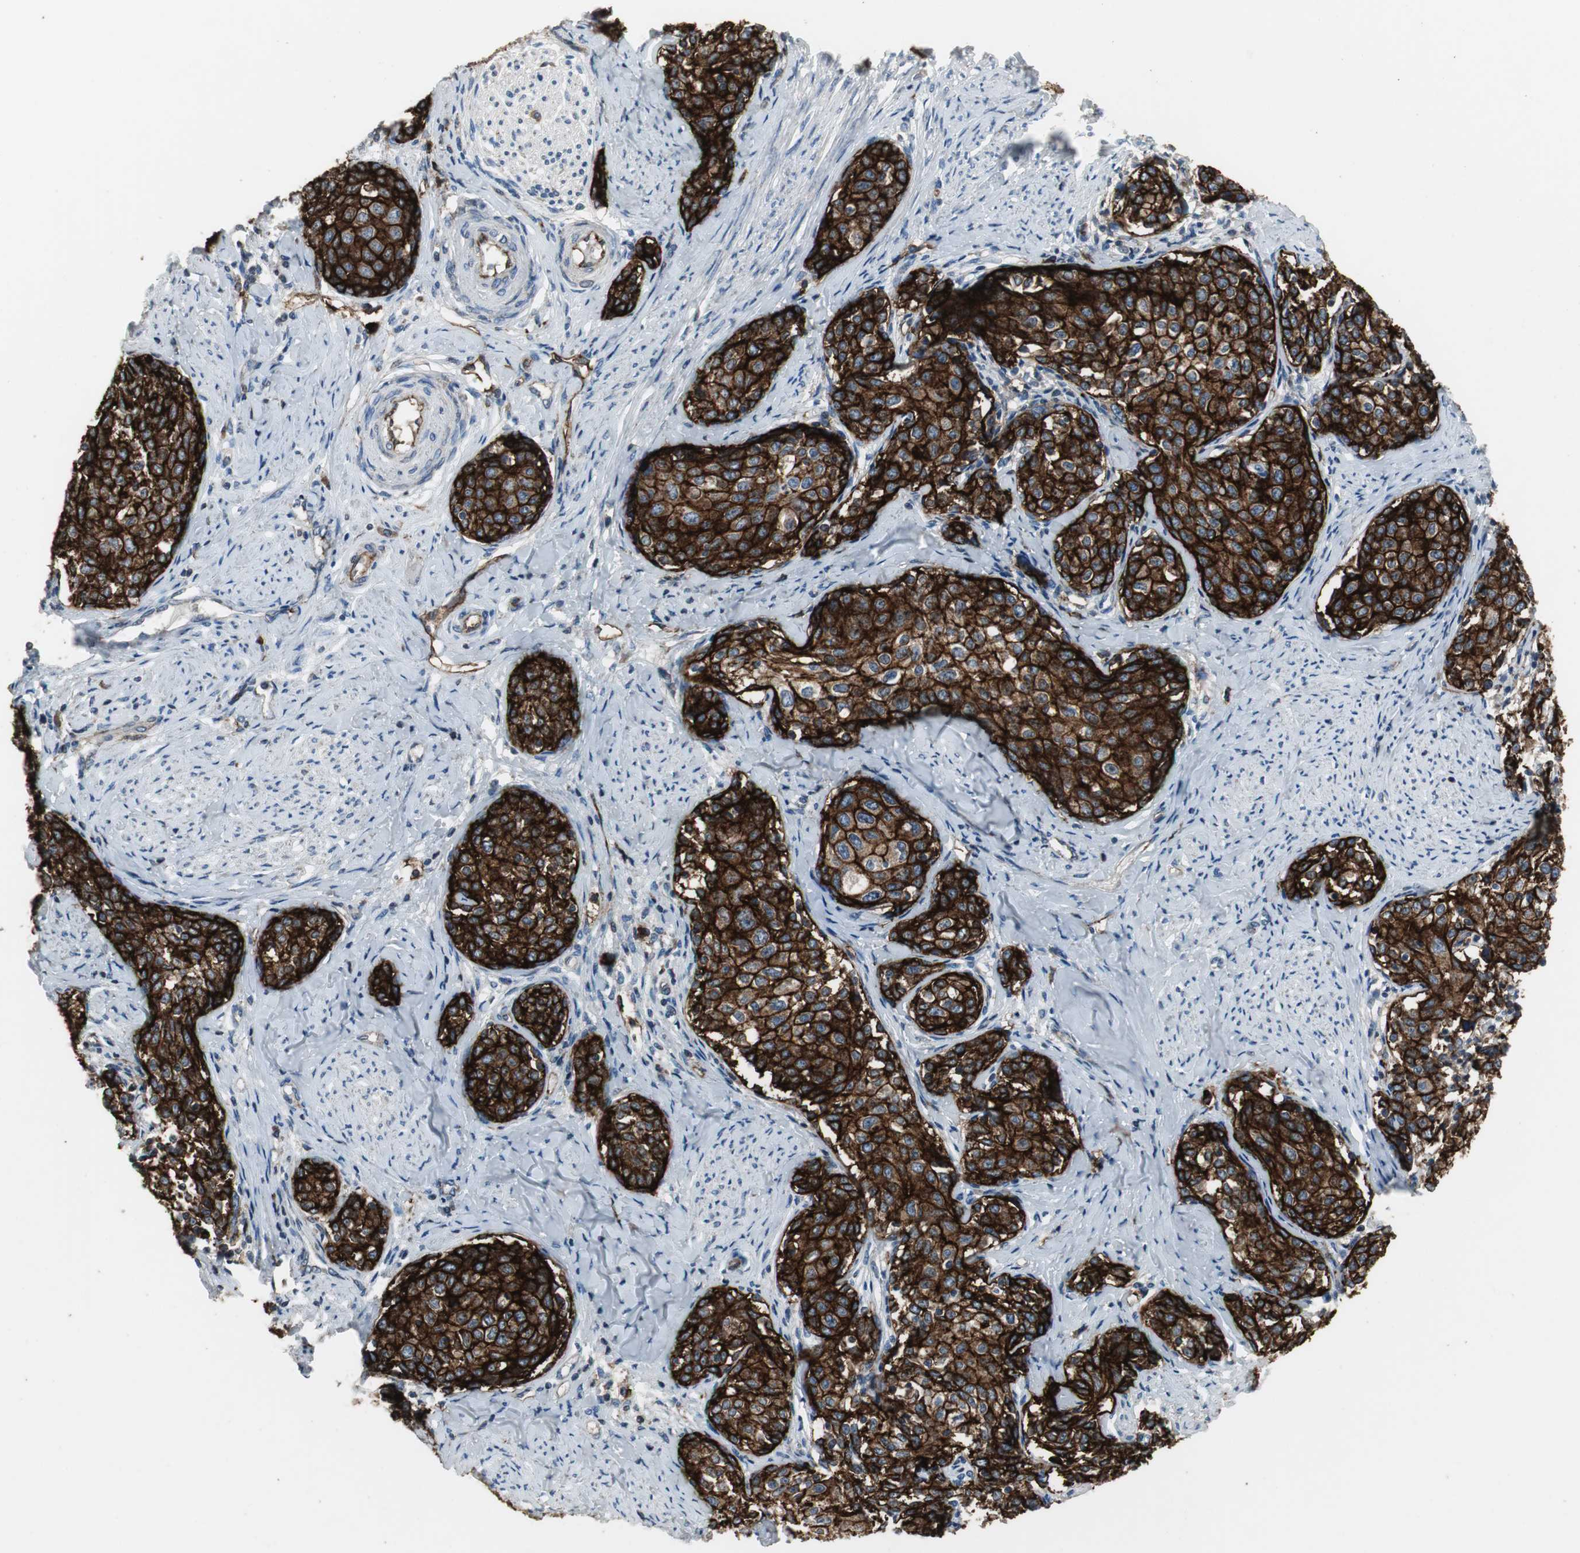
{"staining": {"intensity": "strong", "quantity": ">75%", "location": "cytoplasmic/membranous"}, "tissue": "cervical cancer", "cell_type": "Tumor cells", "image_type": "cancer", "snomed": [{"axis": "morphology", "description": "Squamous cell carcinoma, NOS"}, {"axis": "morphology", "description": "Adenocarcinoma, NOS"}, {"axis": "topography", "description": "Cervix"}], "caption": "Cervical cancer tissue displays strong cytoplasmic/membranous positivity in approximately >75% of tumor cells (brown staining indicates protein expression, while blue staining denotes nuclei).", "gene": "F11R", "patient": {"sex": "female", "age": 52}}